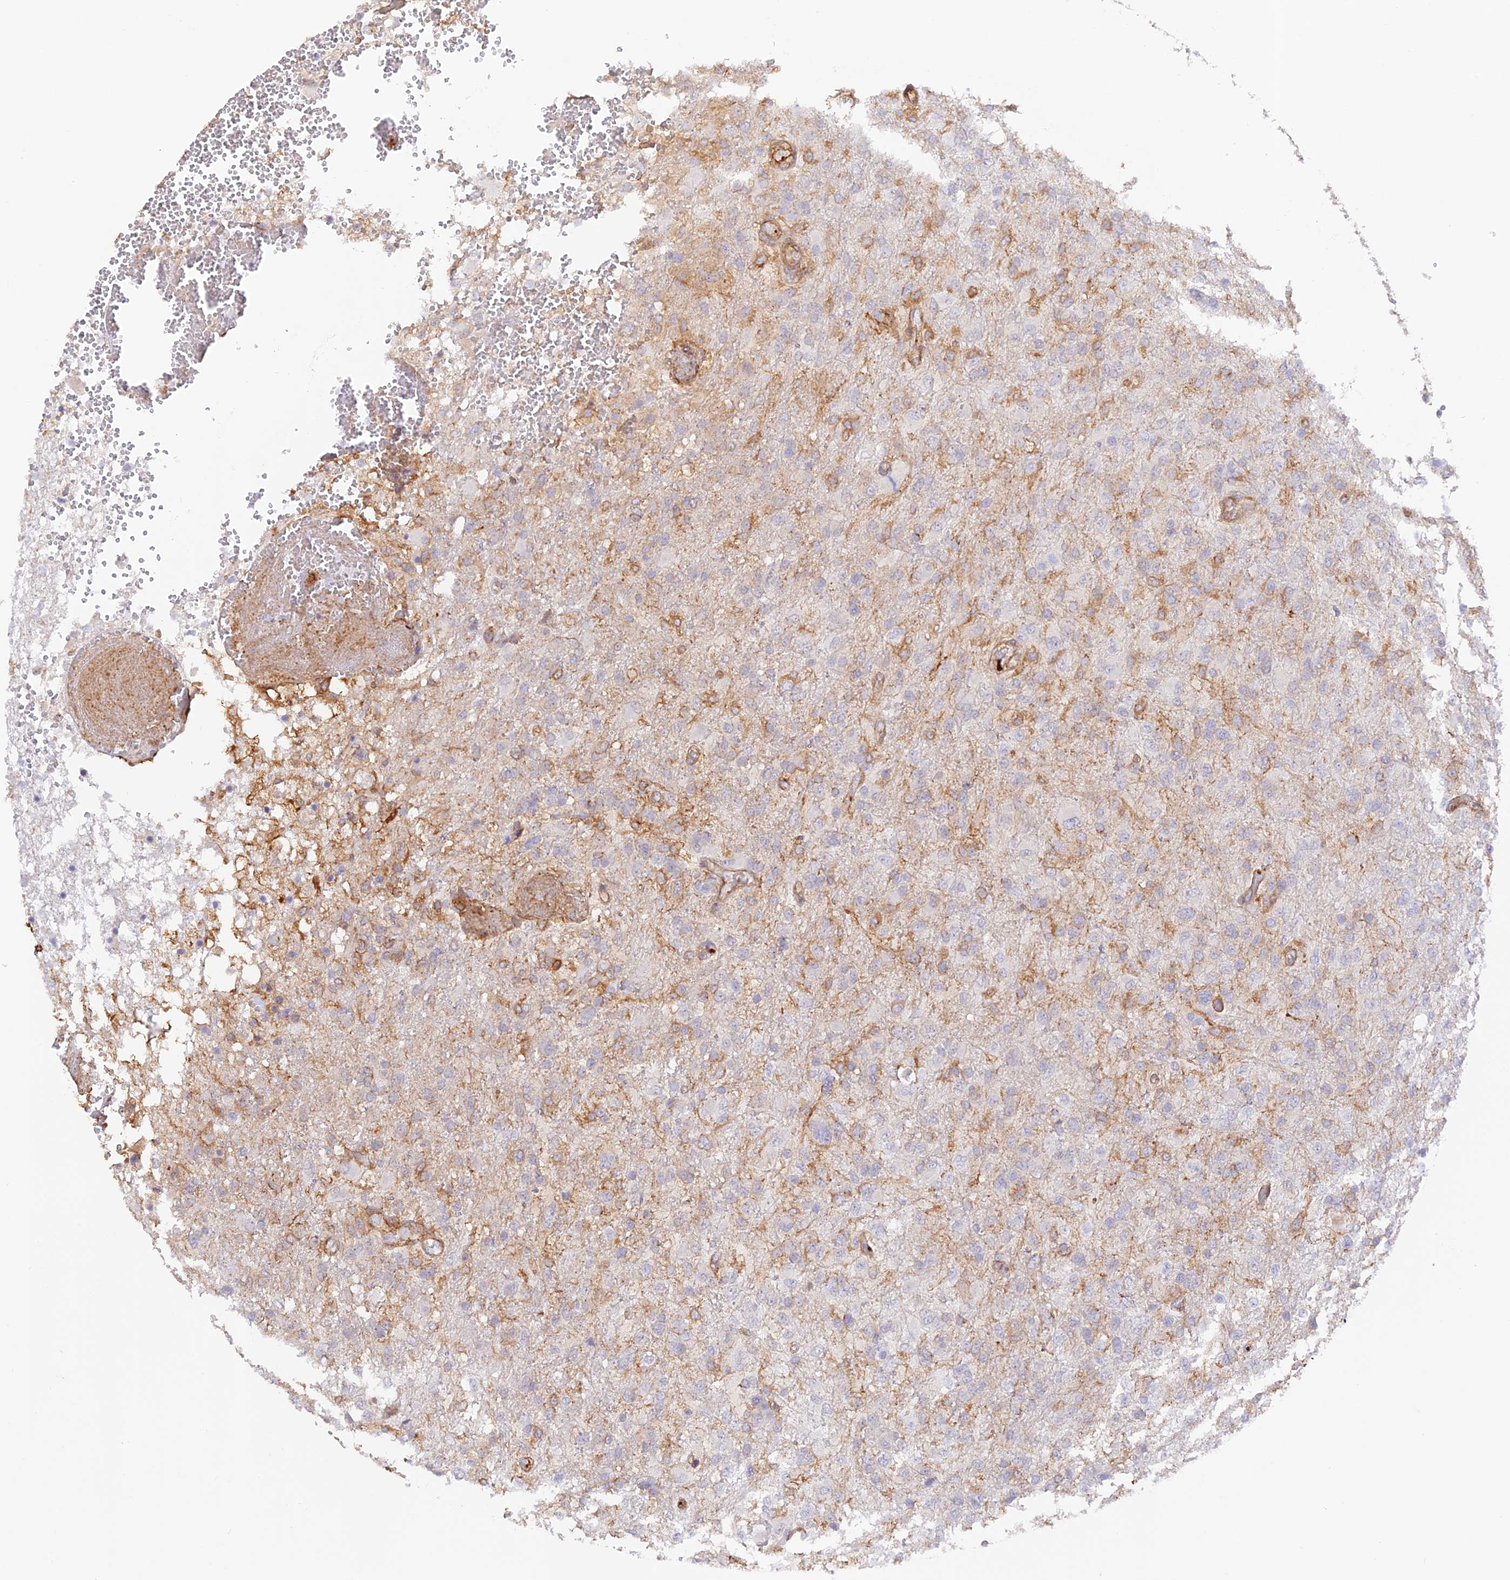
{"staining": {"intensity": "negative", "quantity": "none", "location": "none"}, "tissue": "glioma", "cell_type": "Tumor cells", "image_type": "cancer", "snomed": [{"axis": "morphology", "description": "Glioma, malignant, High grade"}, {"axis": "topography", "description": "Brain"}], "caption": "This is a histopathology image of immunohistochemistry staining of glioma, which shows no positivity in tumor cells.", "gene": "DENND1C", "patient": {"sex": "female", "age": 74}}